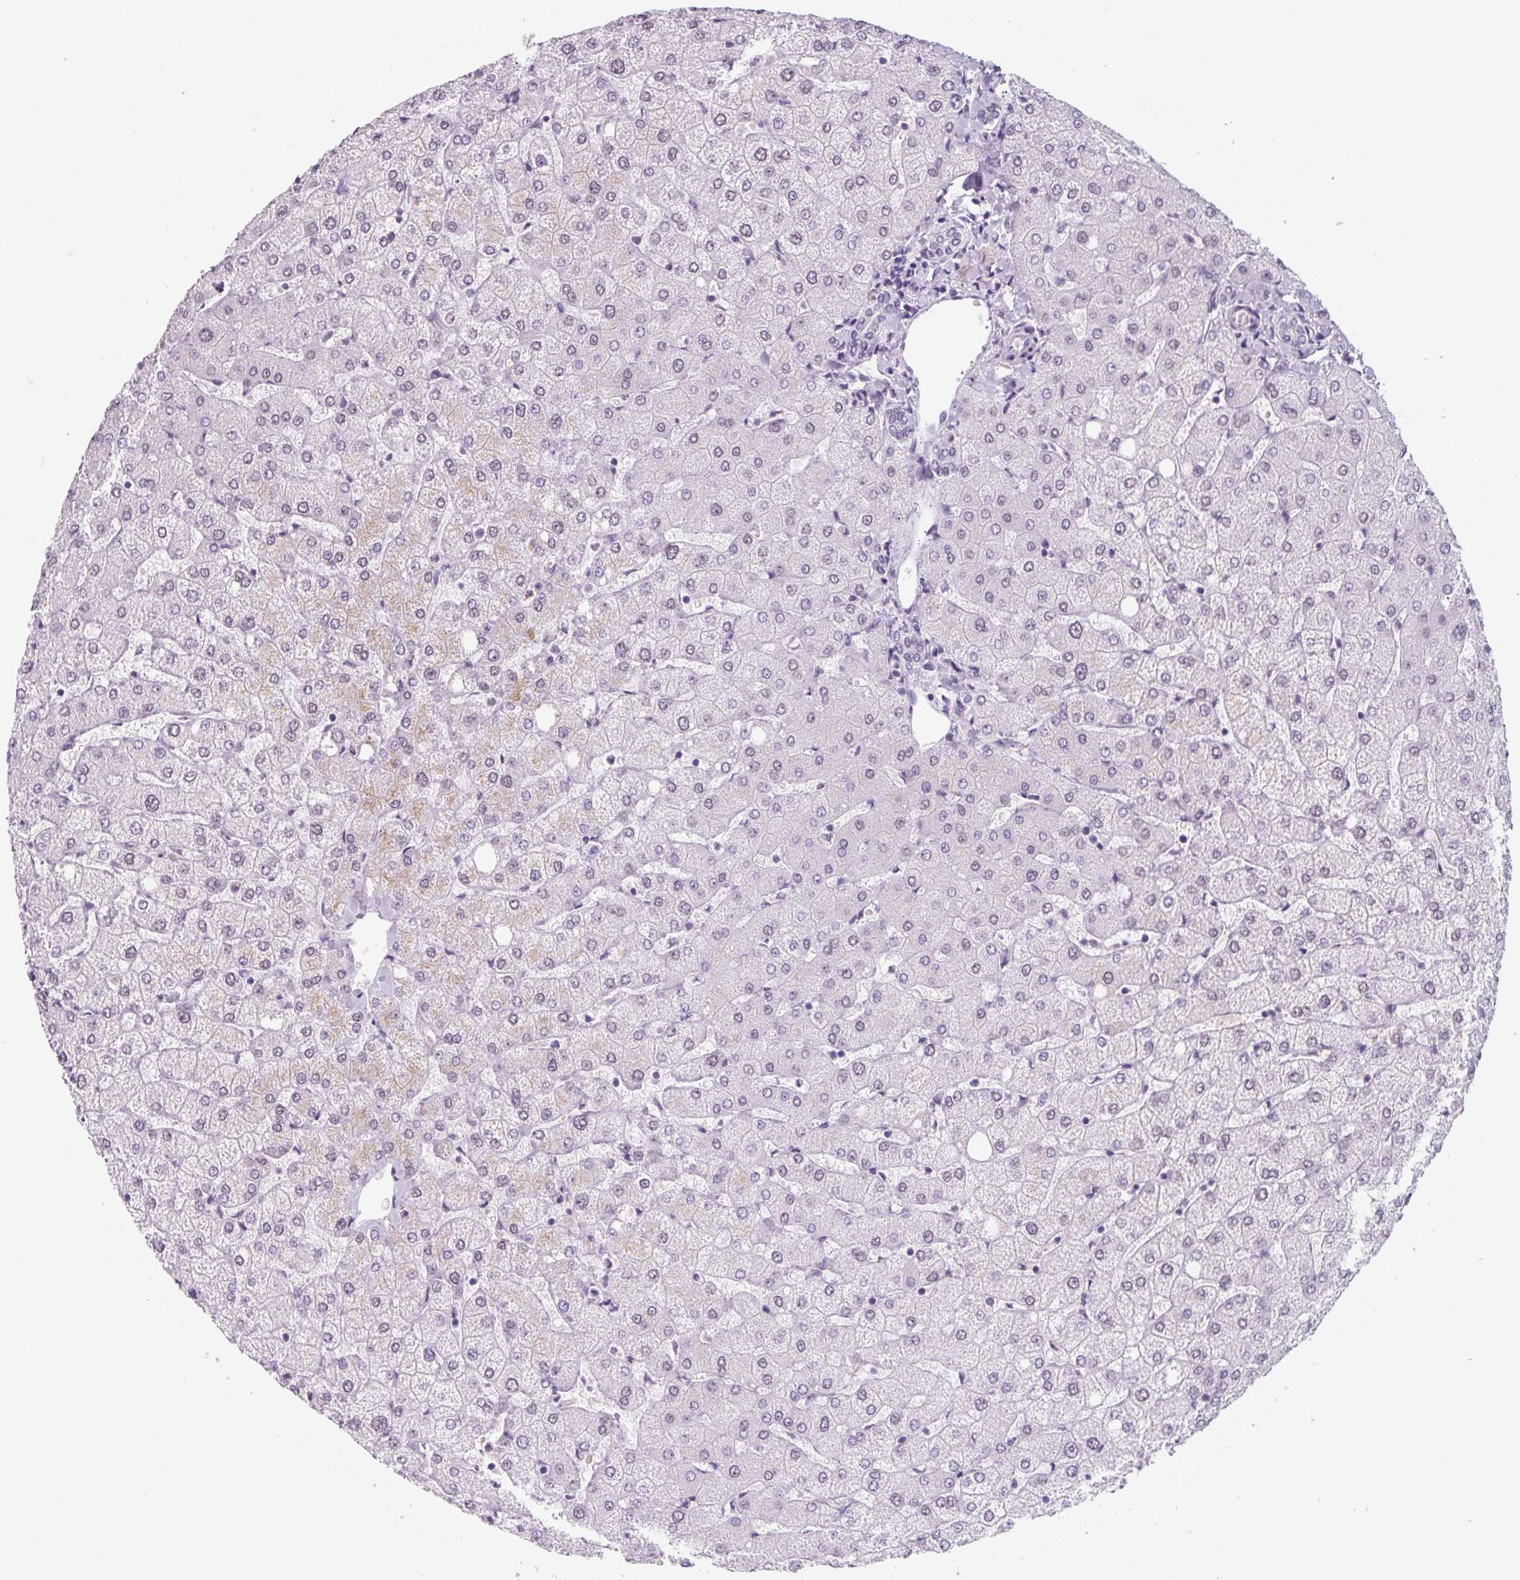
{"staining": {"intensity": "negative", "quantity": "none", "location": "none"}, "tissue": "liver", "cell_type": "Cholangiocytes", "image_type": "normal", "snomed": [{"axis": "morphology", "description": "Normal tissue, NOS"}, {"axis": "topography", "description": "Liver"}], "caption": "DAB (3,3'-diaminobenzidine) immunohistochemical staining of unremarkable human liver displays no significant staining in cholangiocytes.", "gene": "TNFRSF8", "patient": {"sex": "female", "age": 54}}